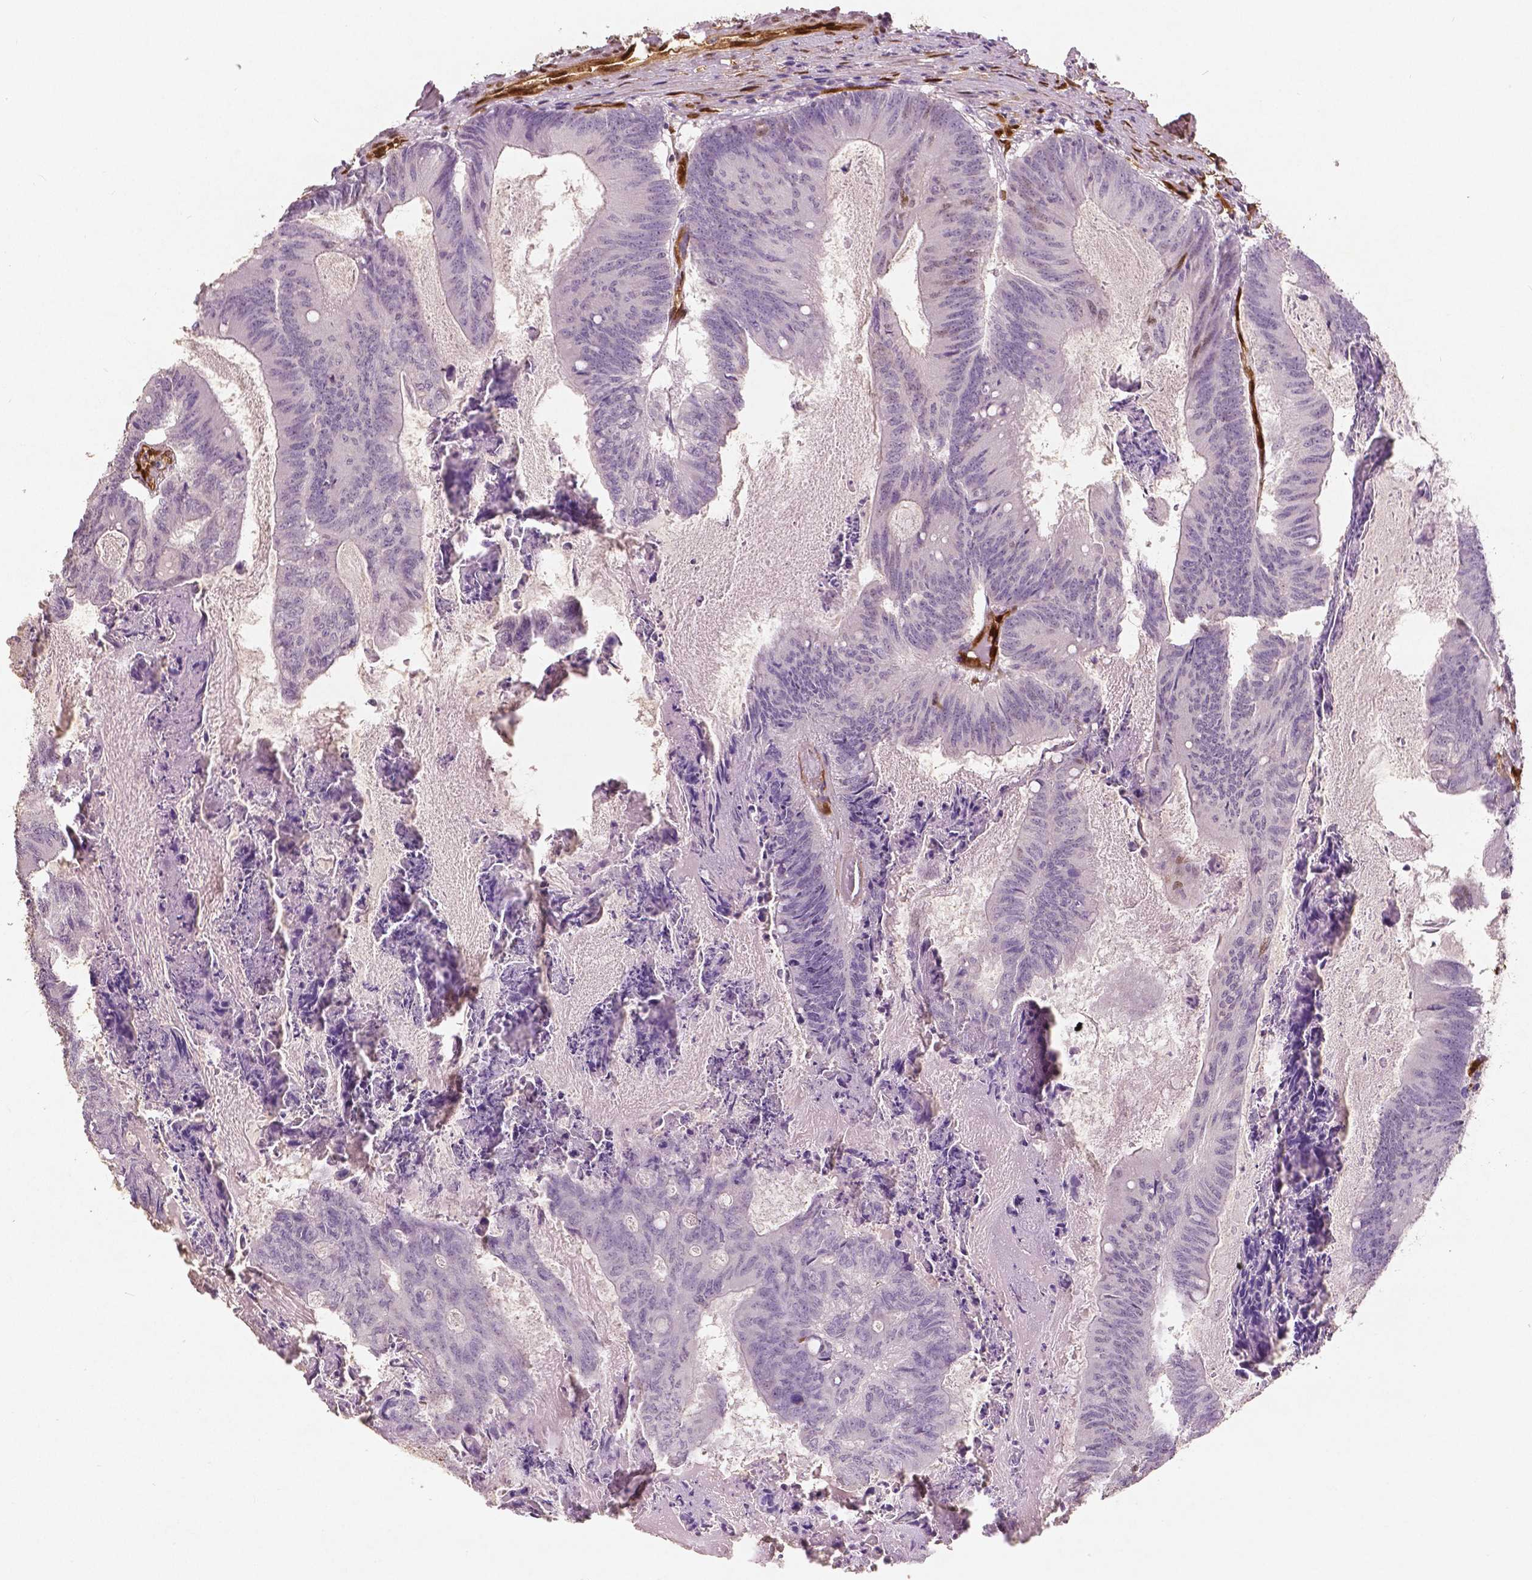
{"staining": {"intensity": "negative", "quantity": "none", "location": "none"}, "tissue": "colorectal cancer", "cell_type": "Tumor cells", "image_type": "cancer", "snomed": [{"axis": "morphology", "description": "Adenocarcinoma, NOS"}, {"axis": "topography", "description": "Colon"}], "caption": "This is an IHC photomicrograph of colorectal cancer (adenocarcinoma). There is no positivity in tumor cells.", "gene": "WWTR1", "patient": {"sex": "female", "age": 70}}